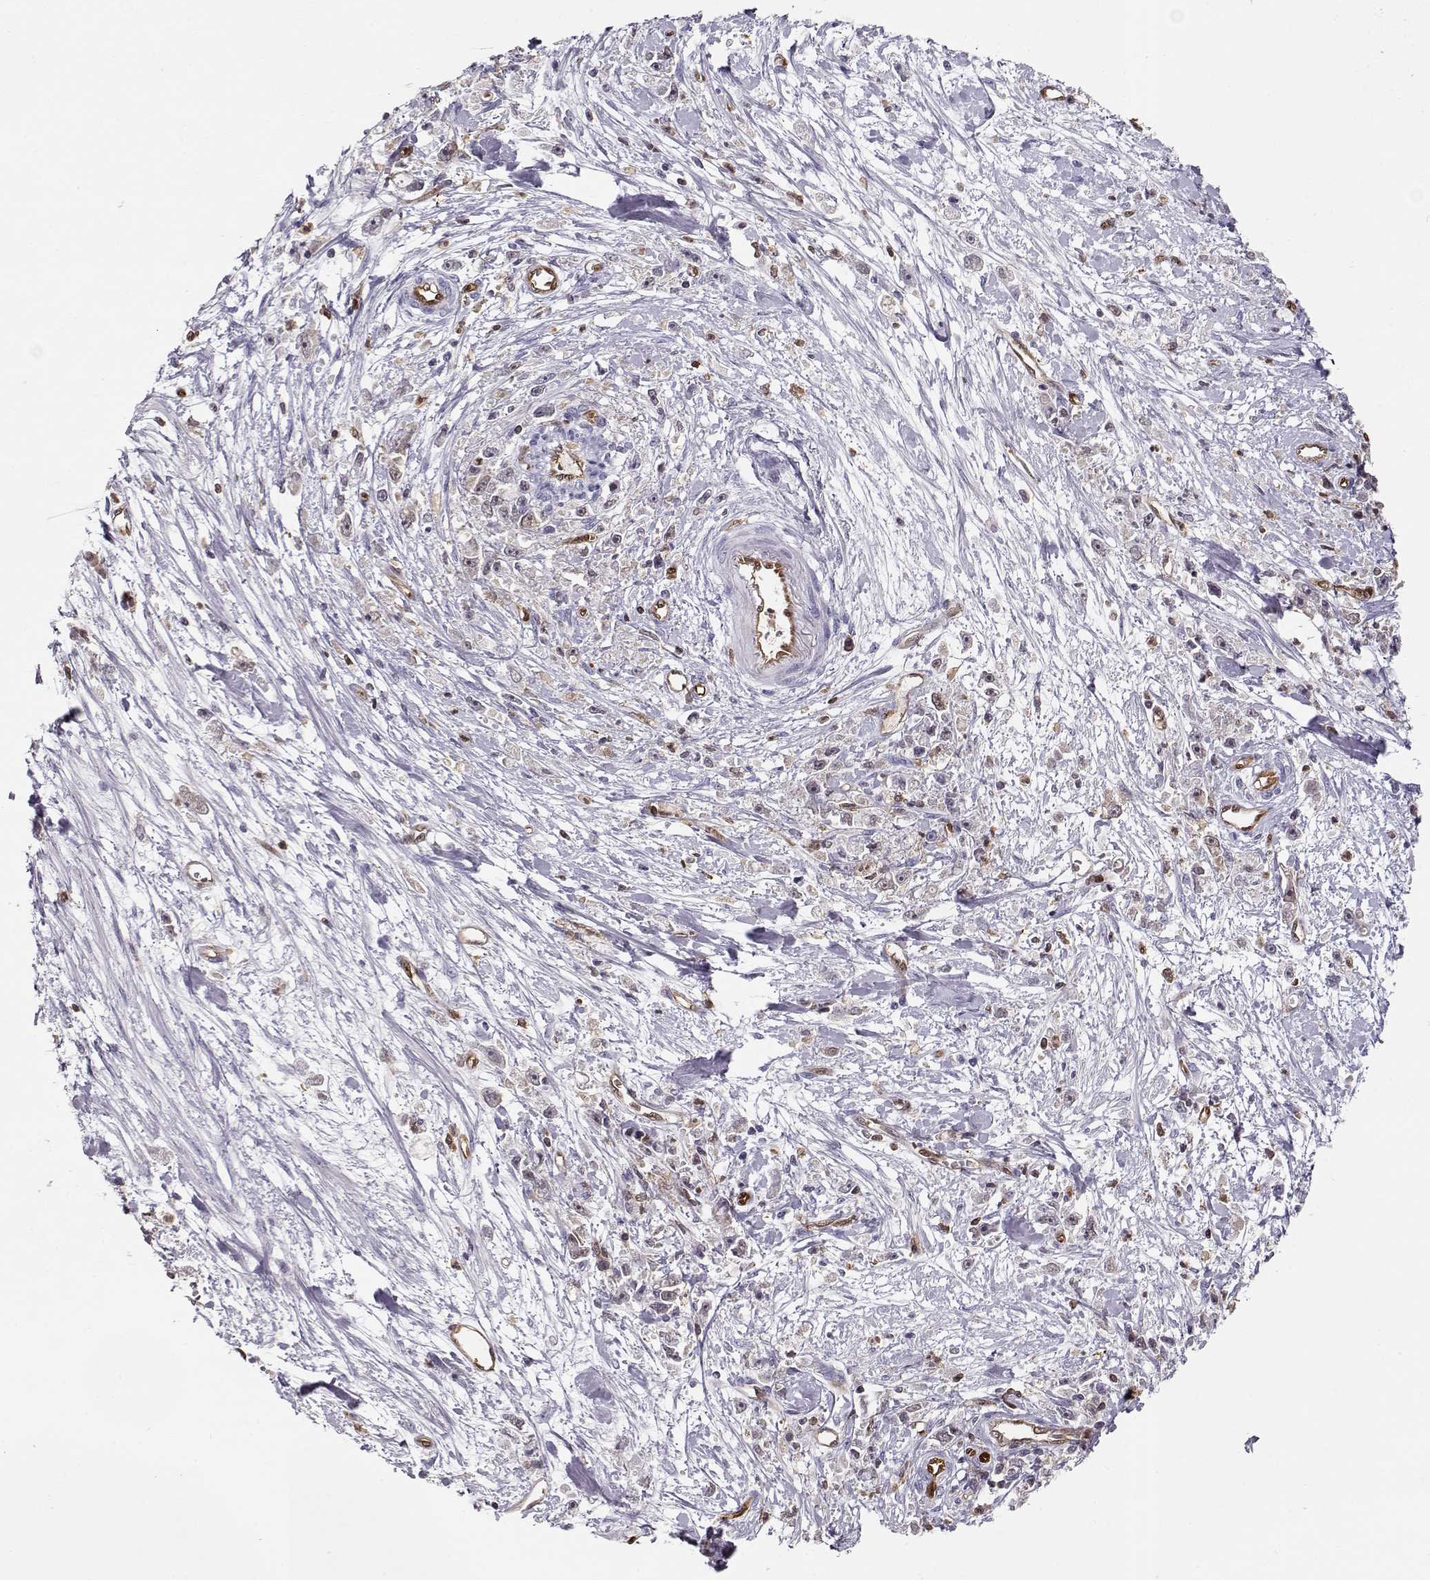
{"staining": {"intensity": "negative", "quantity": "none", "location": "none"}, "tissue": "stomach cancer", "cell_type": "Tumor cells", "image_type": "cancer", "snomed": [{"axis": "morphology", "description": "Adenocarcinoma, NOS"}, {"axis": "topography", "description": "Stomach"}], "caption": "The IHC histopathology image has no significant staining in tumor cells of stomach adenocarcinoma tissue. The staining was performed using DAB (3,3'-diaminobenzidine) to visualize the protein expression in brown, while the nuclei were stained in blue with hematoxylin (Magnification: 20x).", "gene": "PNP", "patient": {"sex": "female", "age": 59}}